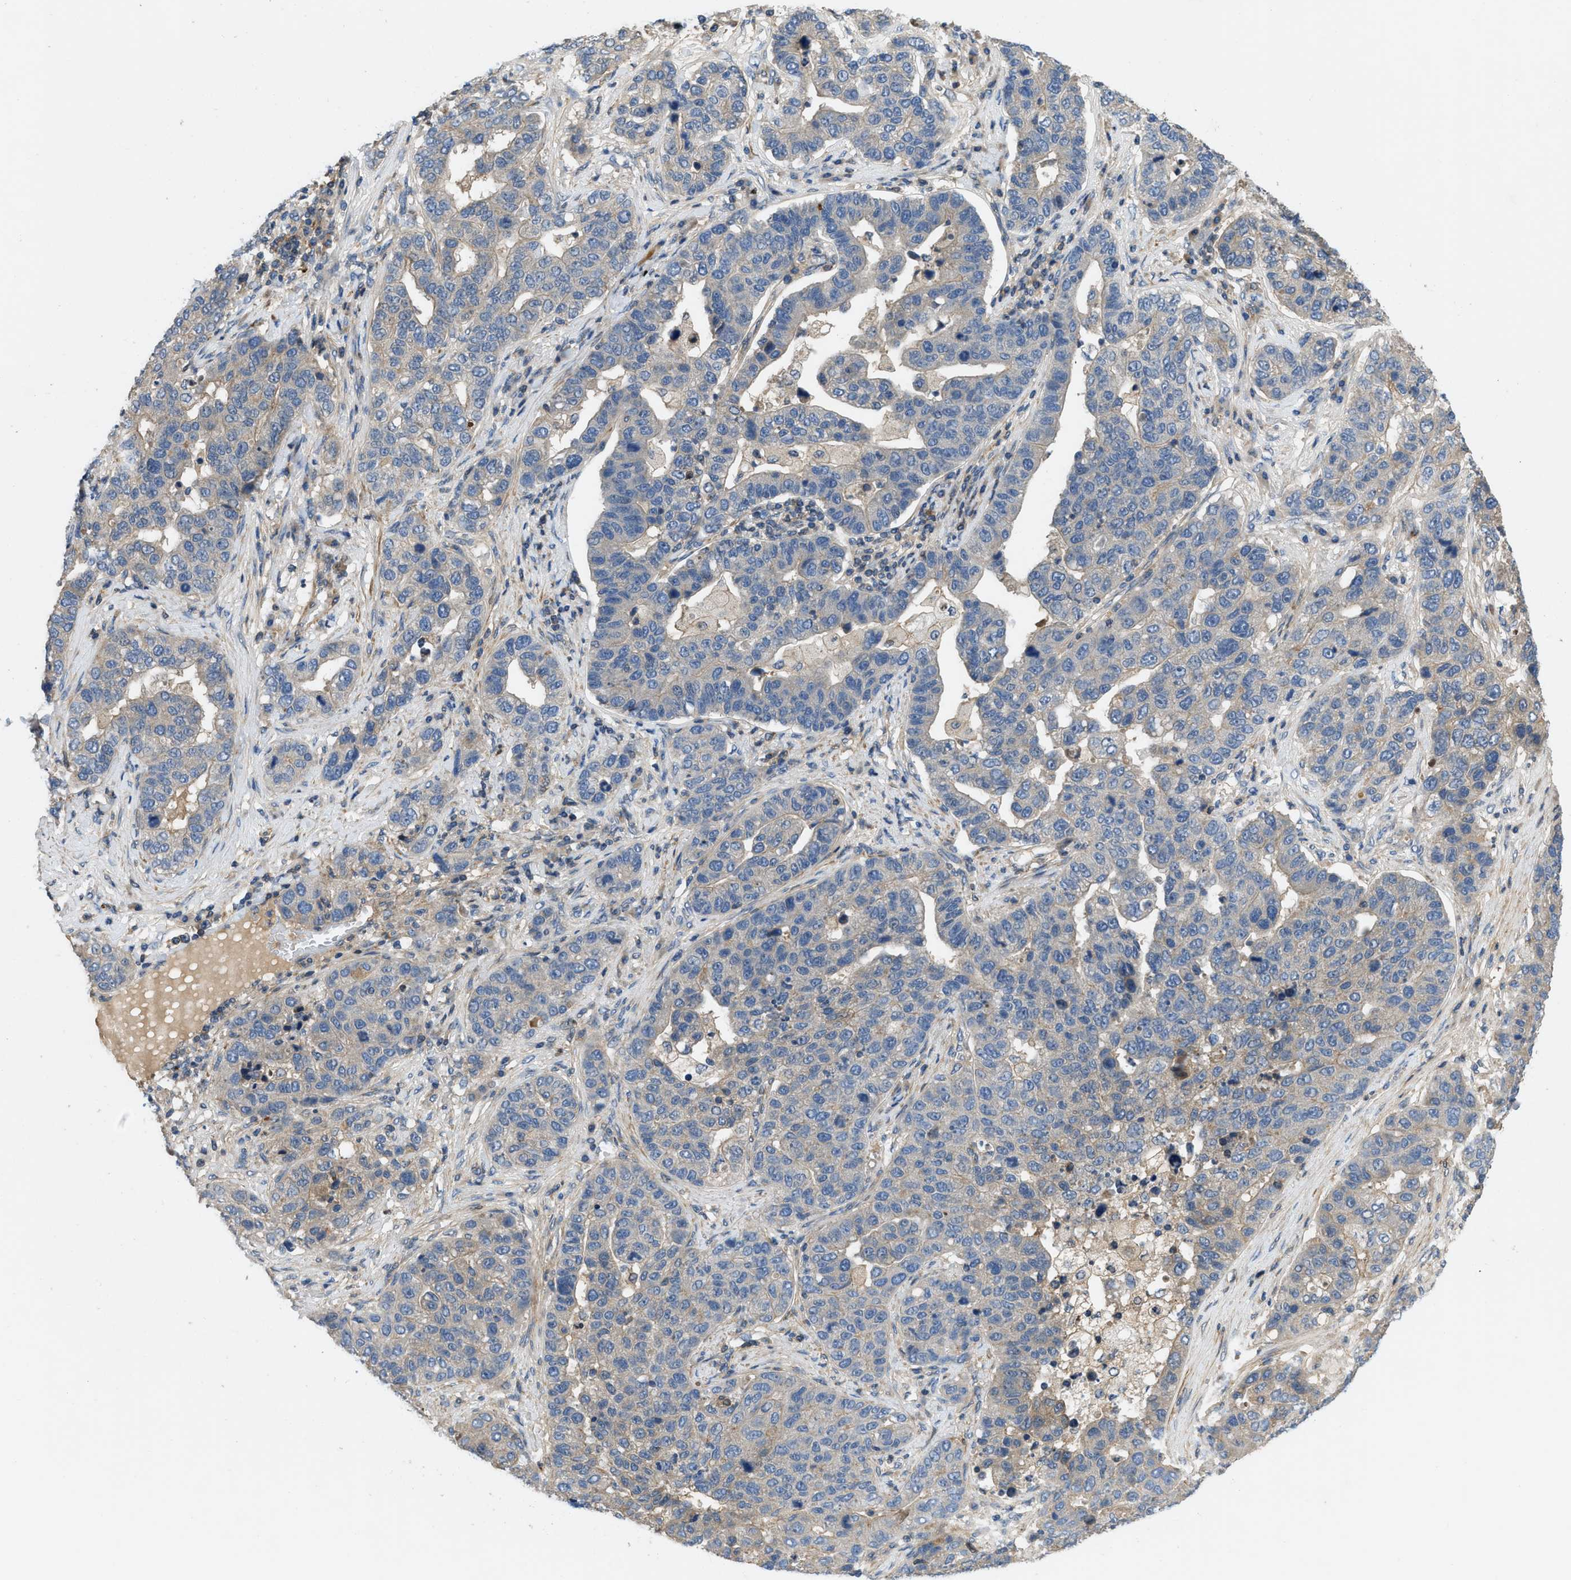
{"staining": {"intensity": "weak", "quantity": "<25%", "location": "cytoplasmic/membranous"}, "tissue": "pancreatic cancer", "cell_type": "Tumor cells", "image_type": "cancer", "snomed": [{"axis": "morphology", "description": "Adenocarcinoma, NOS"}, {"axis": "topography", "description": "Pancreas"}], "caption": "An immunohistochemistry (IHC) photomicrograph of pancreatic adenocarcinoma is shown. There is no staining in tumor cells of pancreatic adenocarcinoma. The staining is performed using DAB brown chromogen with nuclei counter-stained in using hematoxylin.", "gene": "GPR31", "patient": {"sex": "female", "age": 61}}